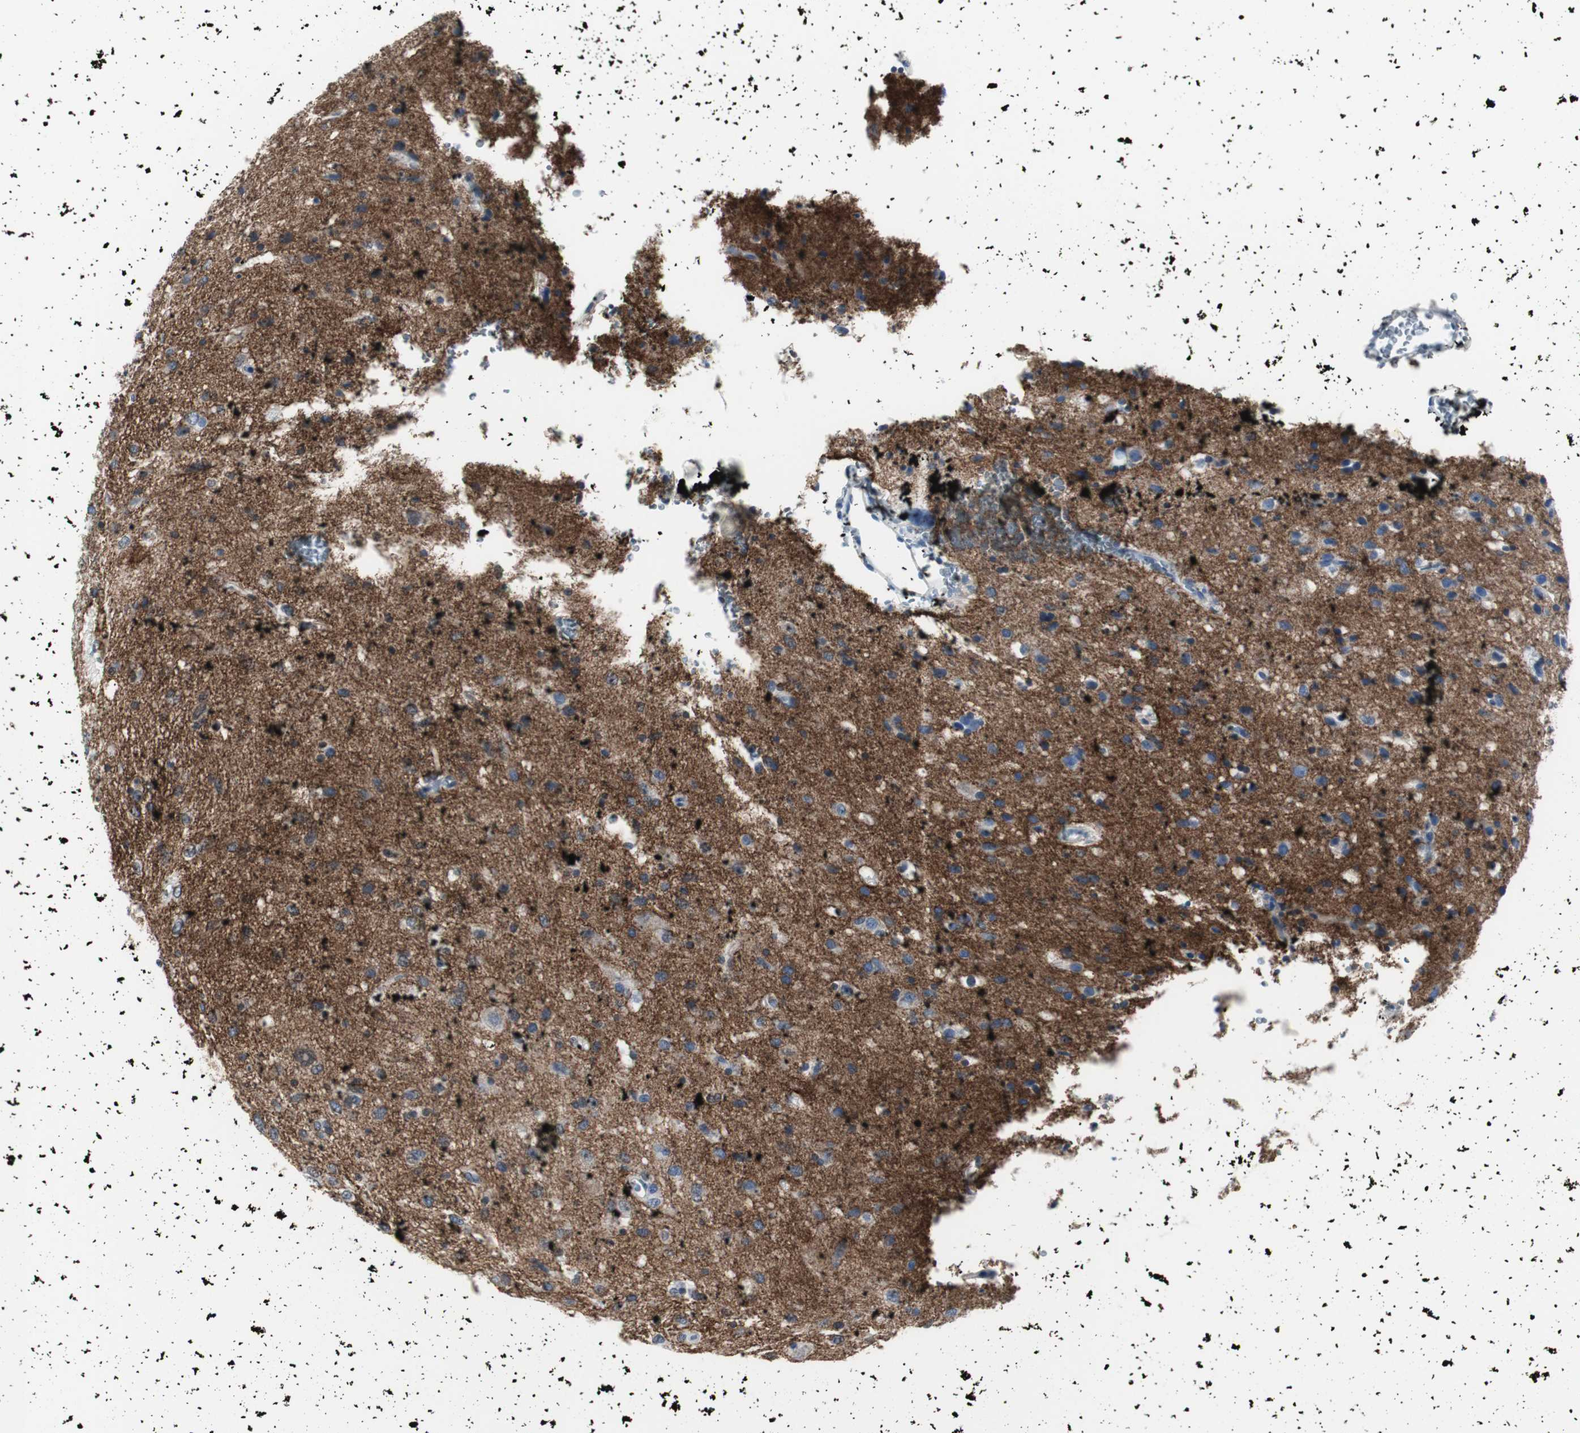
{"staining": {"intensity": "weak", "quantity": "25%-75%", "location": "cytoplasmic/membranous"}, "tissue": "glioma", "cell_type": "Tumor cells", "image_type": "cancer", "snomed": [{"axis": "morphology", "description": "Glioma, malignant, Low grade"}, {"axis": "topography", "description": "Brain"}], "caption": "Immunohistochemical staining of glioma displays low levels of weak cytoplasmic/membranous expression in about 25%-75% of tumor cells.", "gene": "GAP43", "patient": {"sex": "male", "age": 77}}